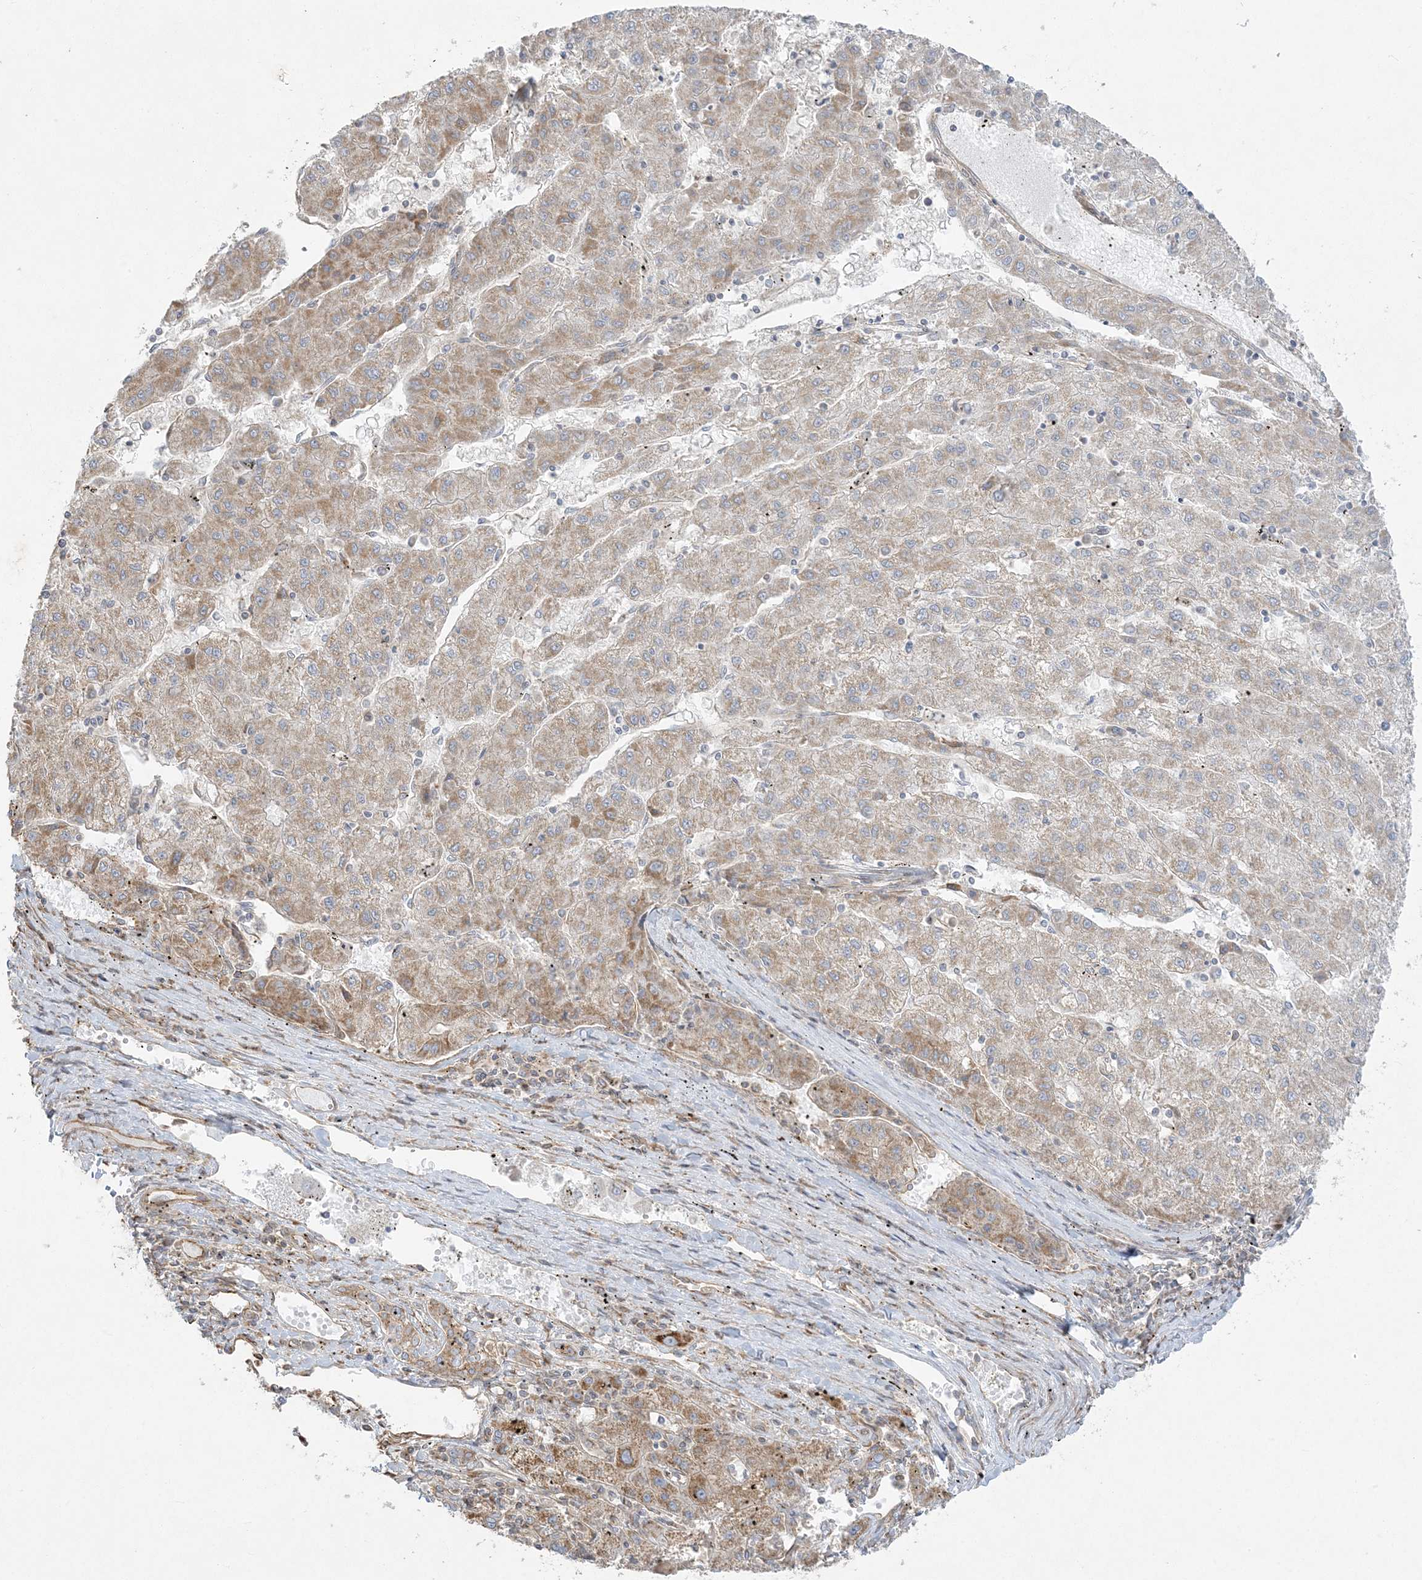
{"staining": {"intensity": "weak", "quantity": "25%-75%", "location": "cytoplasmic/membranous"}, "tissue": "liver cancer", "cell_type": "Tumor cells", "image_type": "cancer", "snomed": [{"axis": "morphology", "description": "Carcinoma, Hepatocellular, NOS"}, {"axis": "topography", "description": "Liver"}], "caption": "Protein staining of liver cancer tissue displays weak cytoplasmic/membranous positivity in about 25%-75% of tumor cells.", "gene": "ZC3H6", "patient": {"sex": "male", "age": 72}}